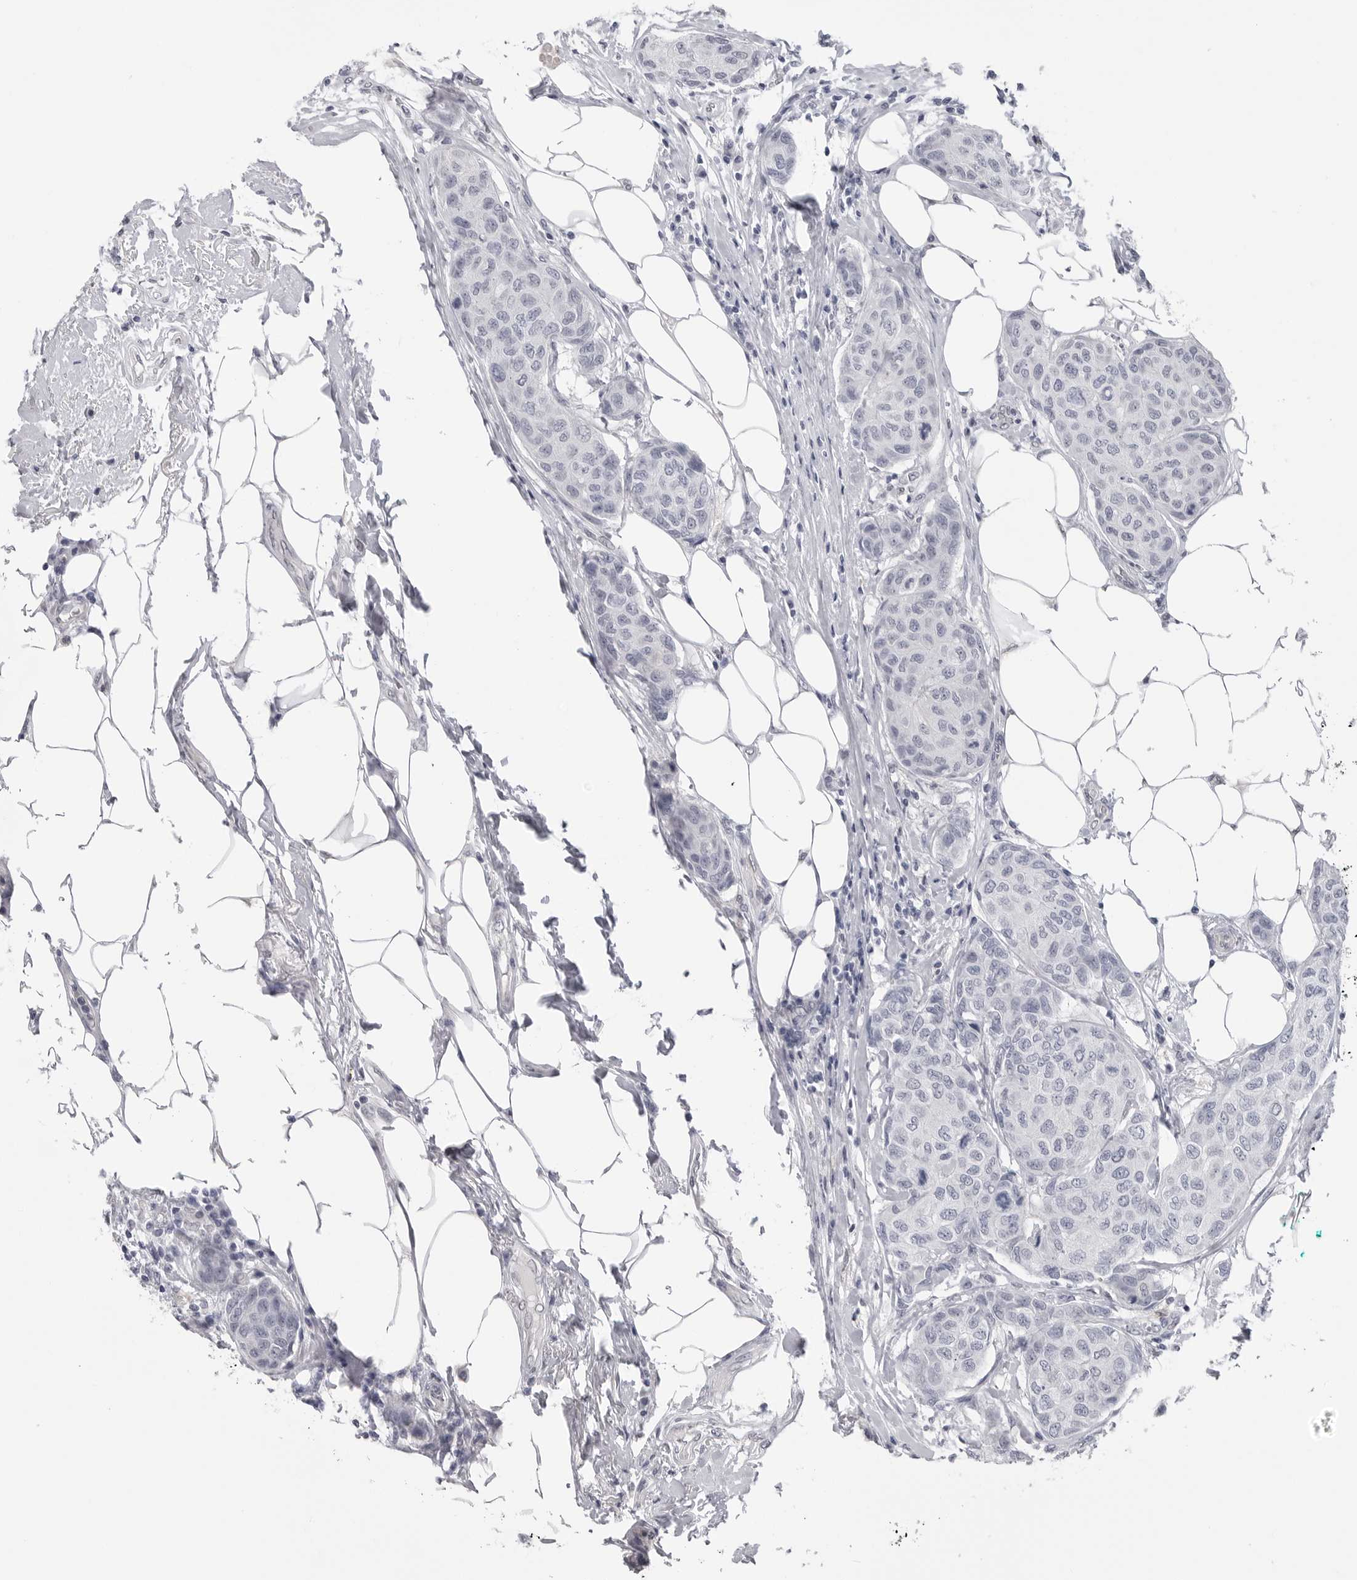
{"staining": {"intensity": "negative", "quantity": "none", "location": "none"}, "tissue": "breast cancer", "cell_type": "Tumor cells", "image_type": "cancer", "snomed": [{"axis": "morphology", "description": "Duct carcinoma"}, {"axis": "topography", "description": "Breast"}], "caption": "DAB immunohistochemical staining of human intraductal carcinoma (breast) demonstrates no significant positivity in tumor cells.", "gene": "PNPO", "patient": {"sex": "female", "age": 80}}